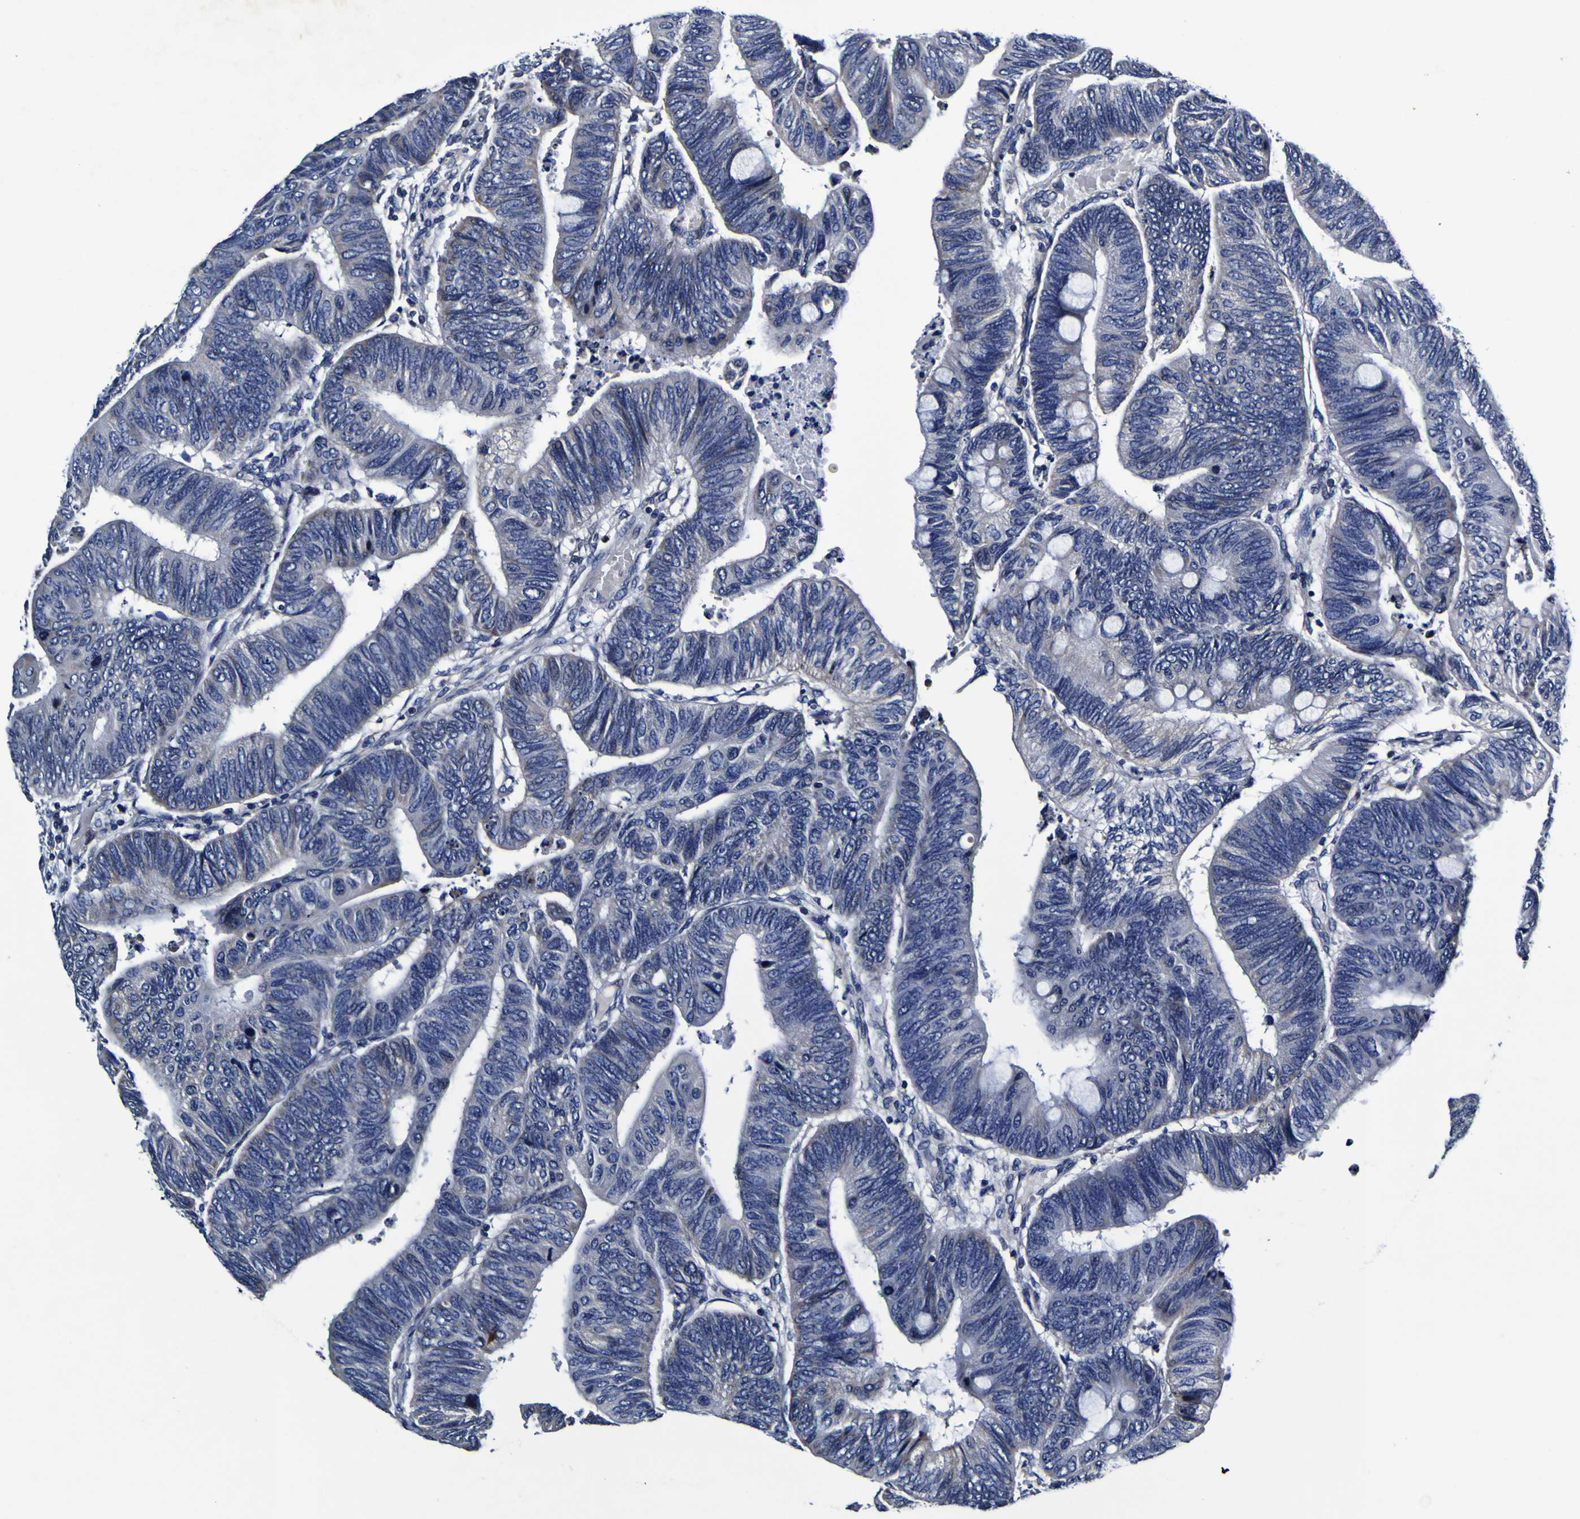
{"staining": {"intensity": "negative", "quantity": "none", "location": "none"}, "tissue": "colorectal cancer", "cell_type": "Tumor cells", "image_type": "cancer", "snomed": [{"axis": "morphology", "description": "Normal tissue, NOS"}, {"axis": "morphology", "description": "Adenocarcinoma, NOS"}, {"axis": "topography", "description": "Rectum"}, {"axis": "topography", "description": "Peripheral nerve tissue"}], "caption": "Colorectal cancer stained for a protein using IHC demonstrates no expression tumor cells.", "gene": "PANK4", "patient": {"sex": "male", "age": 92}}